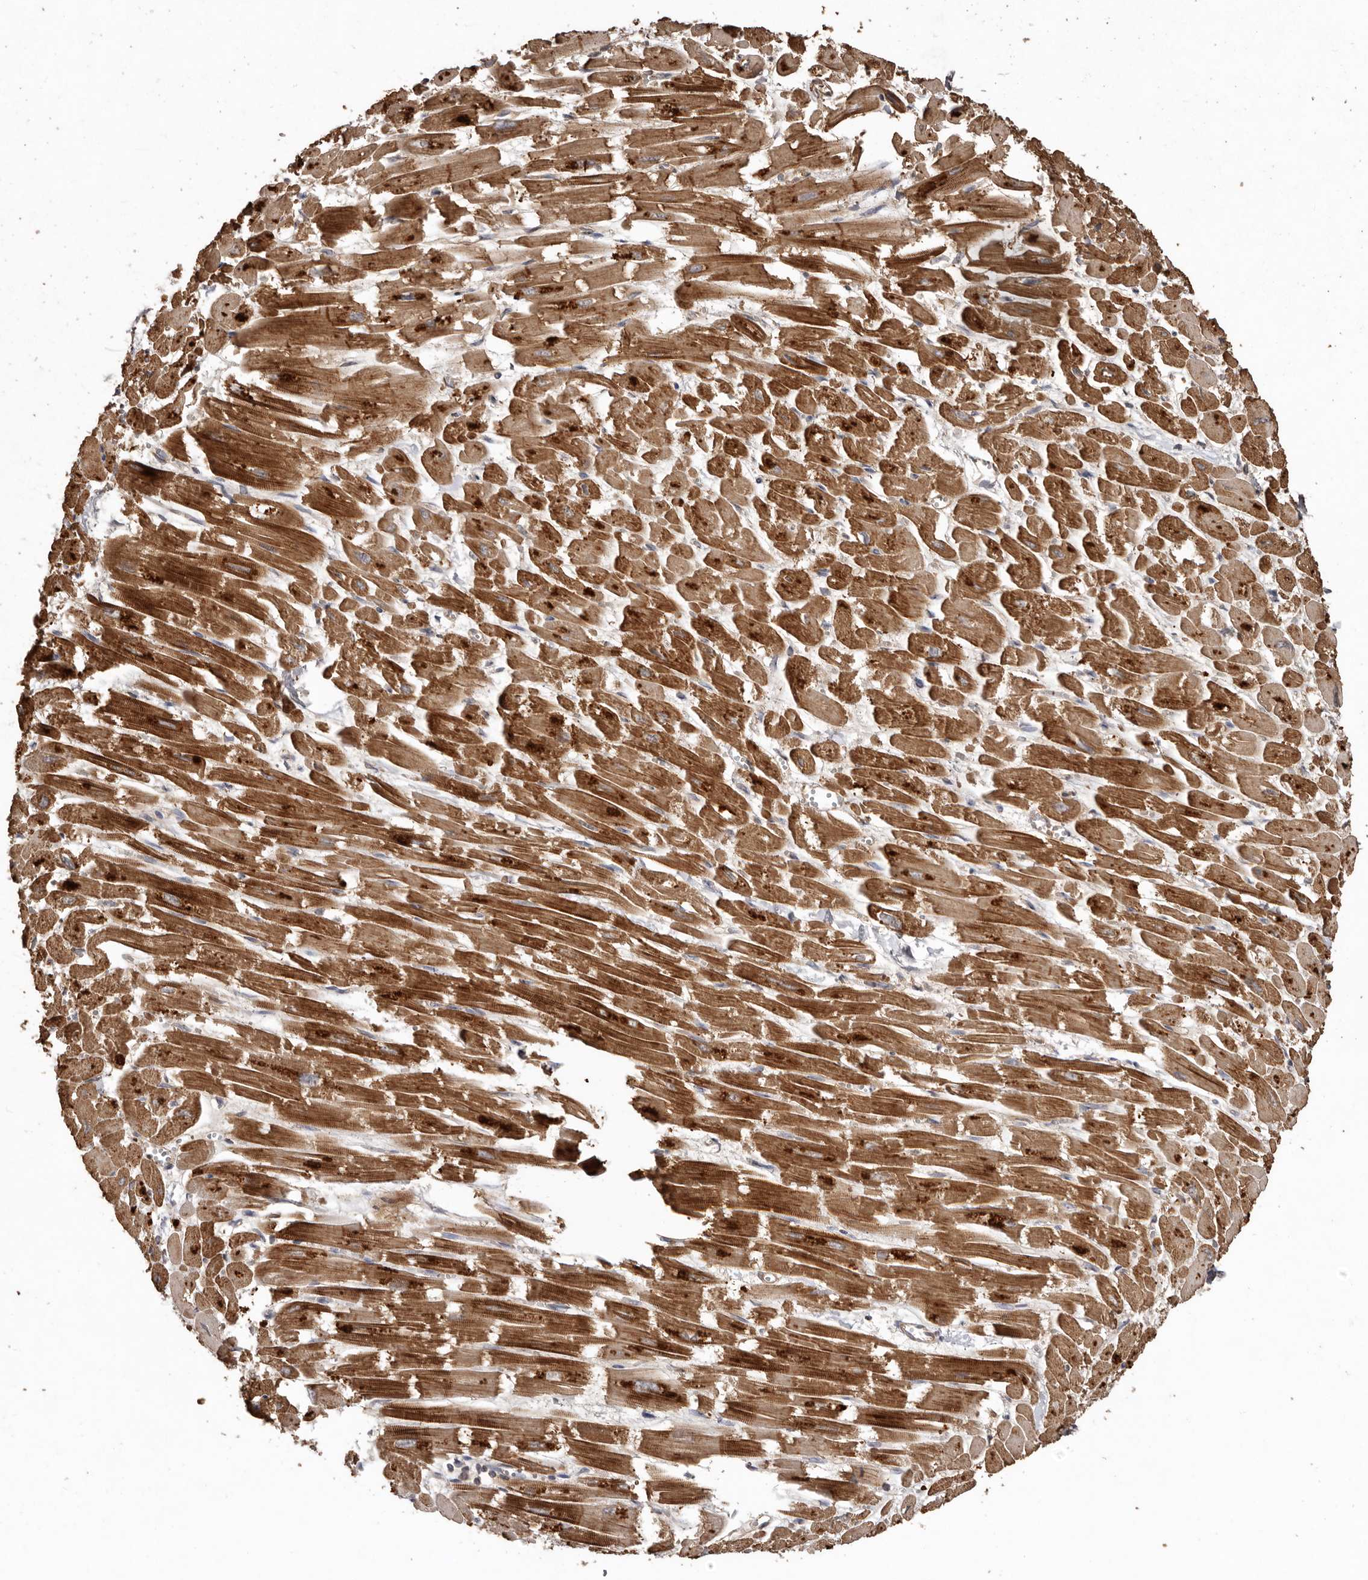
{"staining": {"intensity": "moderate", "quantity": ">75%", "location": "cytoplasmic/membranous"}, "tissue": "heart muscle", "cell_type": "Cardiomyocytes", "image_type": "normal", "snomed": [{"axis": "morphology", "description": "Normal tissue, NOS"}, {"axis": "topography", "description": "Heart"}], "caption": "DAB (3,3'-diaminobenzidine) immunohistochemical staining of benign human heart muscle shows moderate cytoplasmic/membranous protein positivity in about >75% of cardiomyocytes.", "gene": "FLCN", "patient": {"sex": "male", "age": 54}}